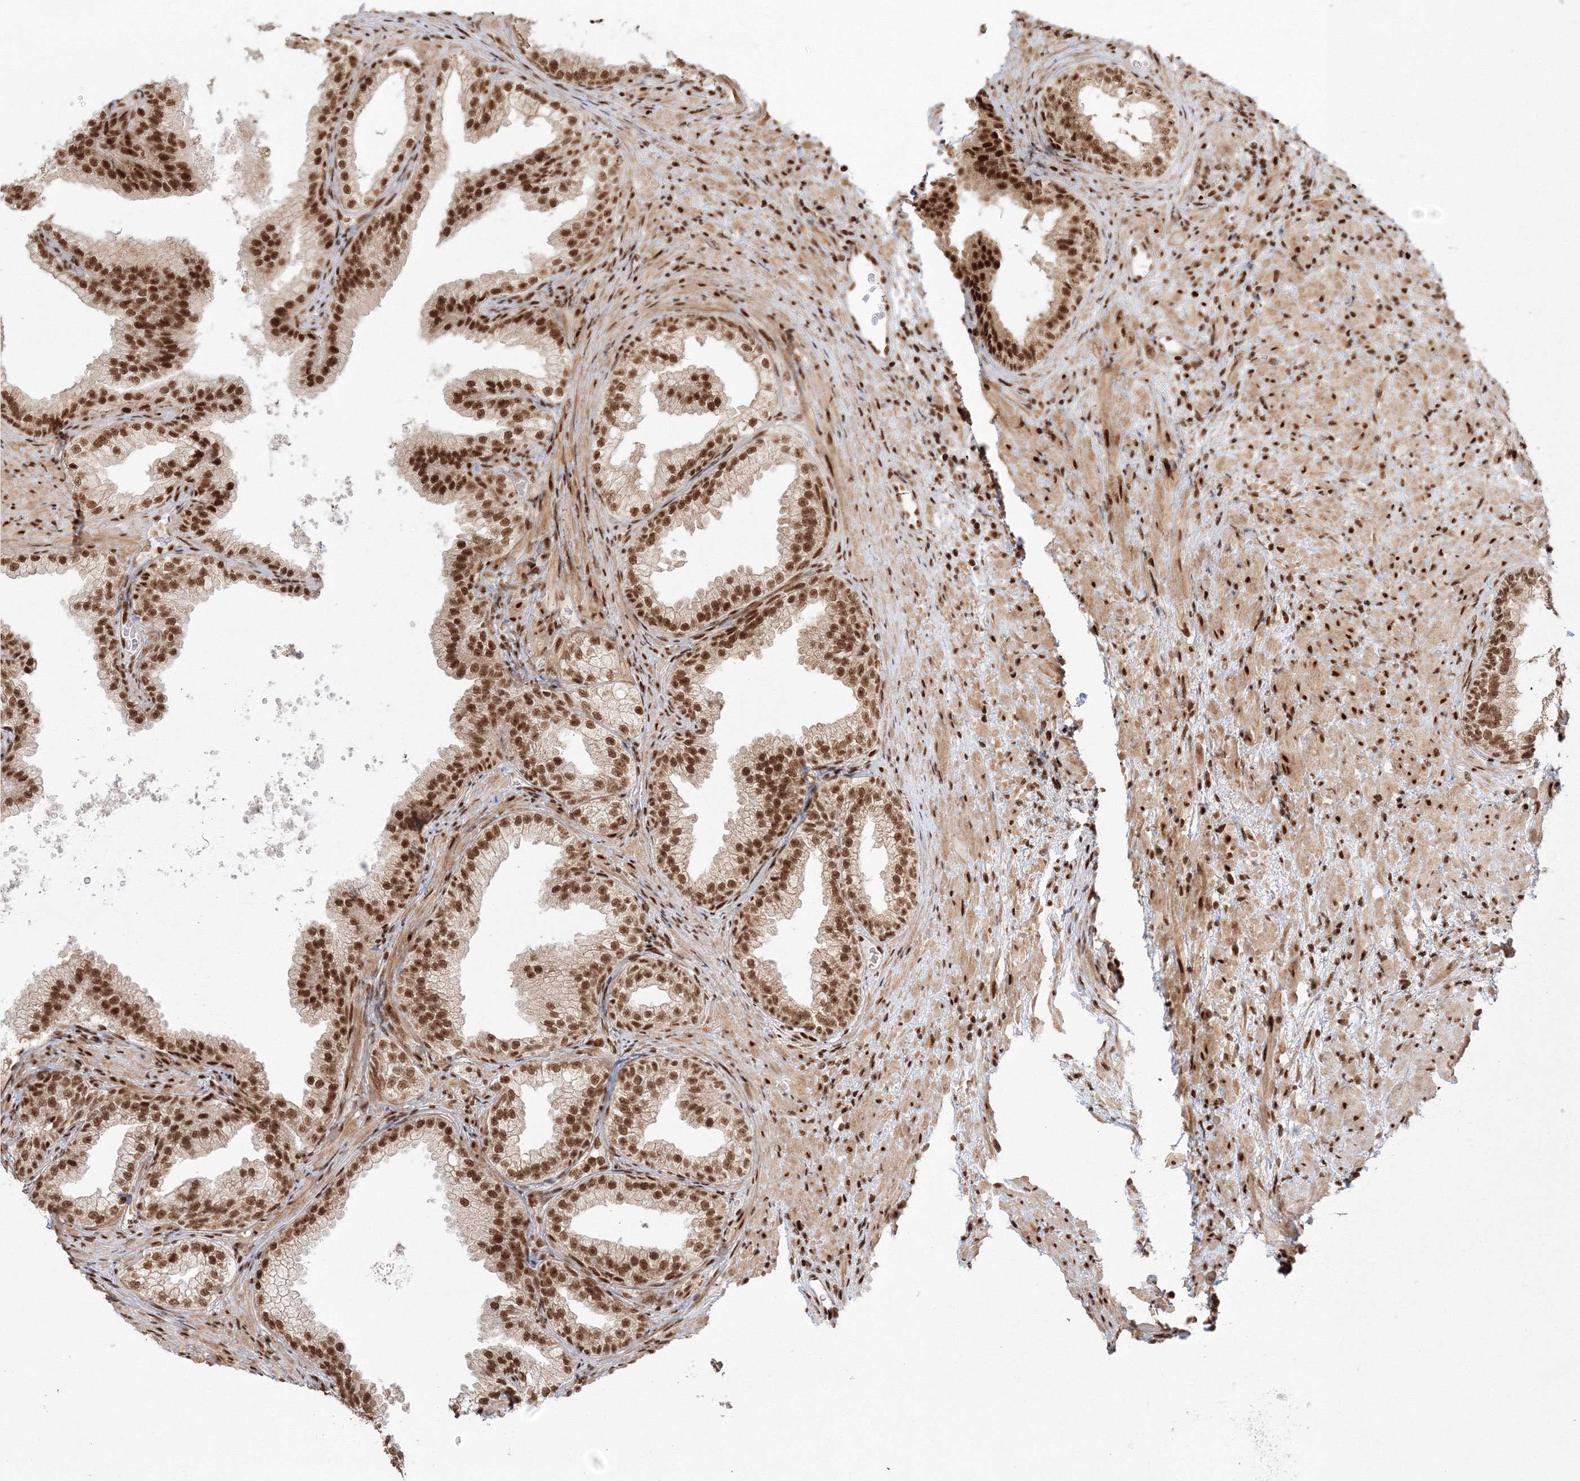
{"staining": {"intensity": "strong", "quantity": ">75%", "location": "nuclear"}, "tissue": "prostate", "cell_type": "Glandular cells", "image_type": "normal", "snomed": [{"axis": "morphology", "description": "Normal tissue, NOS"}, {"axis": "topography", "description": "Prostate"}], "caption": "High-power microscopy captured an immunohistochemistry micrograph of unremarkable prostate, revealing strong nuclear positivity in approximately >75% of glandular cells. (Brightfield microscopy of DAB IHC at high magnification).", "gene": "KIF20A", "patient": {"sex": "male", "age": 76}}